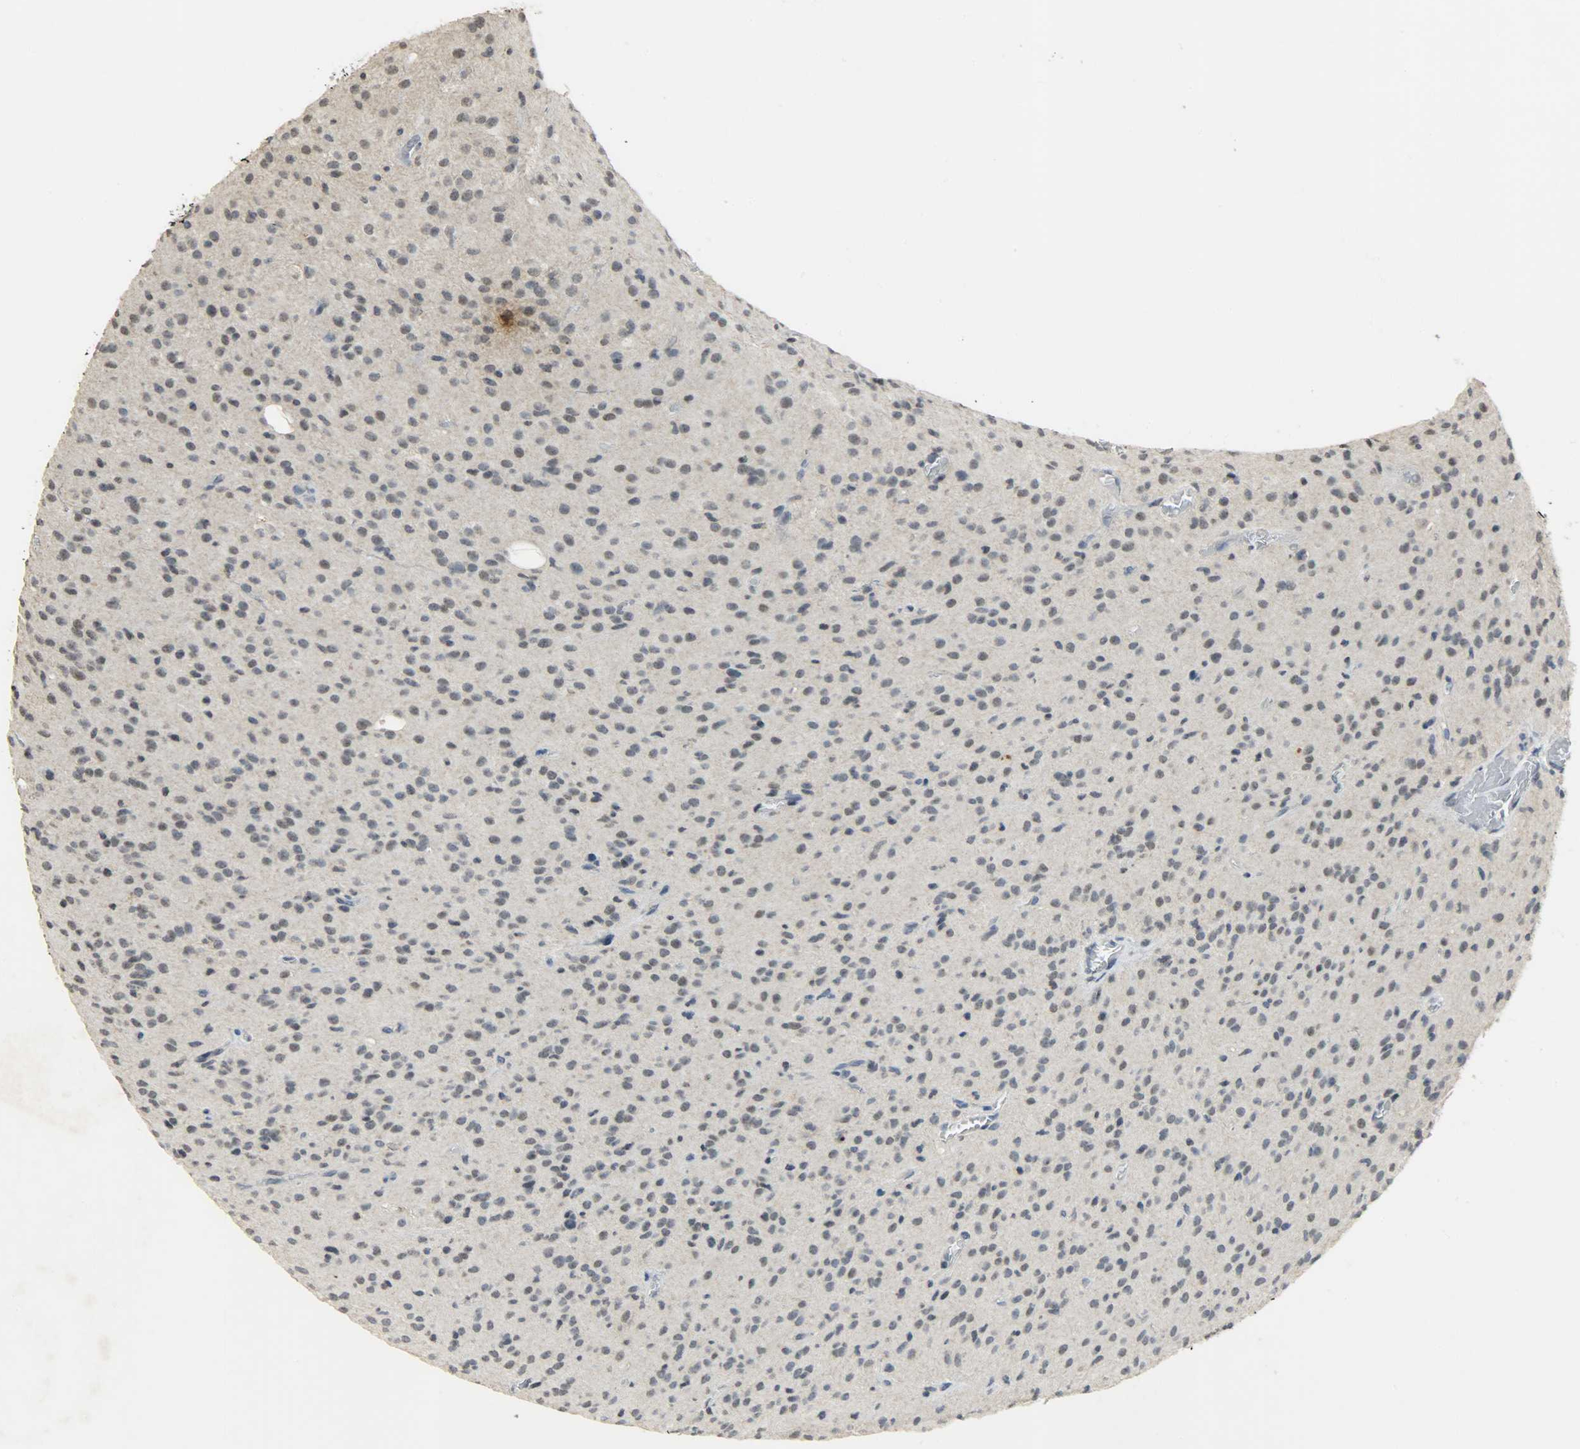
{"staining": {"intensity": "negative", "quantity": "none", "location": "none"}, "tissue": "glioma", "cell_type": "Tumor cells", "image_type": "cancer", "snomed": [{"axis": "morphology", "description": "Glioma, malignant, High grade"}, {"axis": "topography", "description": "Brain"}], "caption": "Glioma stained for a protein using immunohistochemistry (IHC) reveals no staining tumor cells.", "gene": "DNAJB6", "patient": {"sex": "female", "age": 59}}